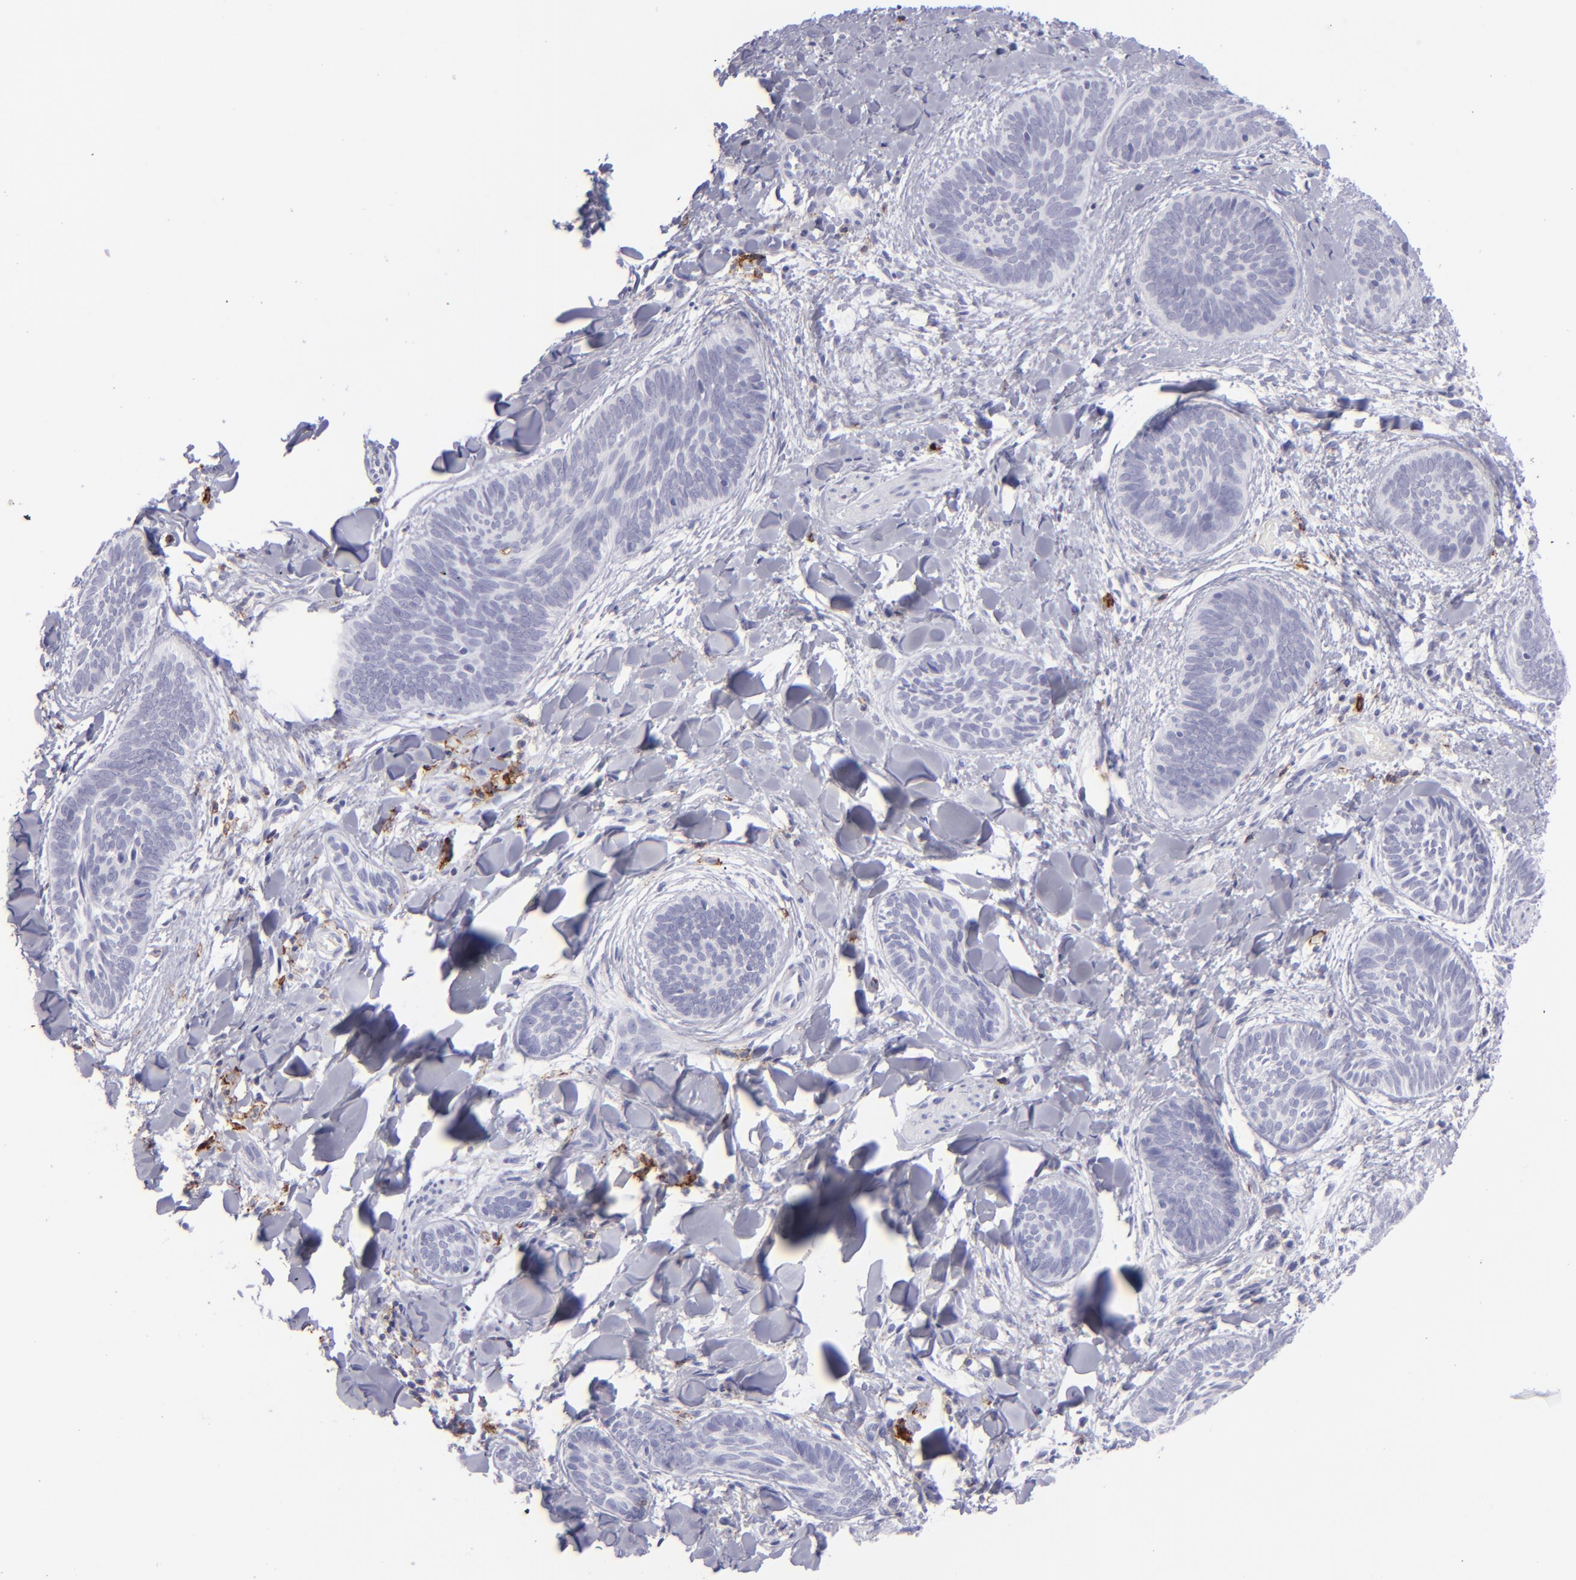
{"staining": {"intensity": "negative", "quantity": "none", "location": "none"}, "tissue": "skin cancer", "cell_type": "Tumor cells", "image_type": "cancer", "snomed": [{"axis": "morphology", "description": "Basal cell carcinoma"}, {"axis": "topography", "description": "Skin"}], "caption": "DAB immunohistochemical staining of human skin cancer (basal cell carcinoma) shows no significant expression in tumor cells.", "gene": "SELPLG", "patient": {"sex": "female", "age": 81}}